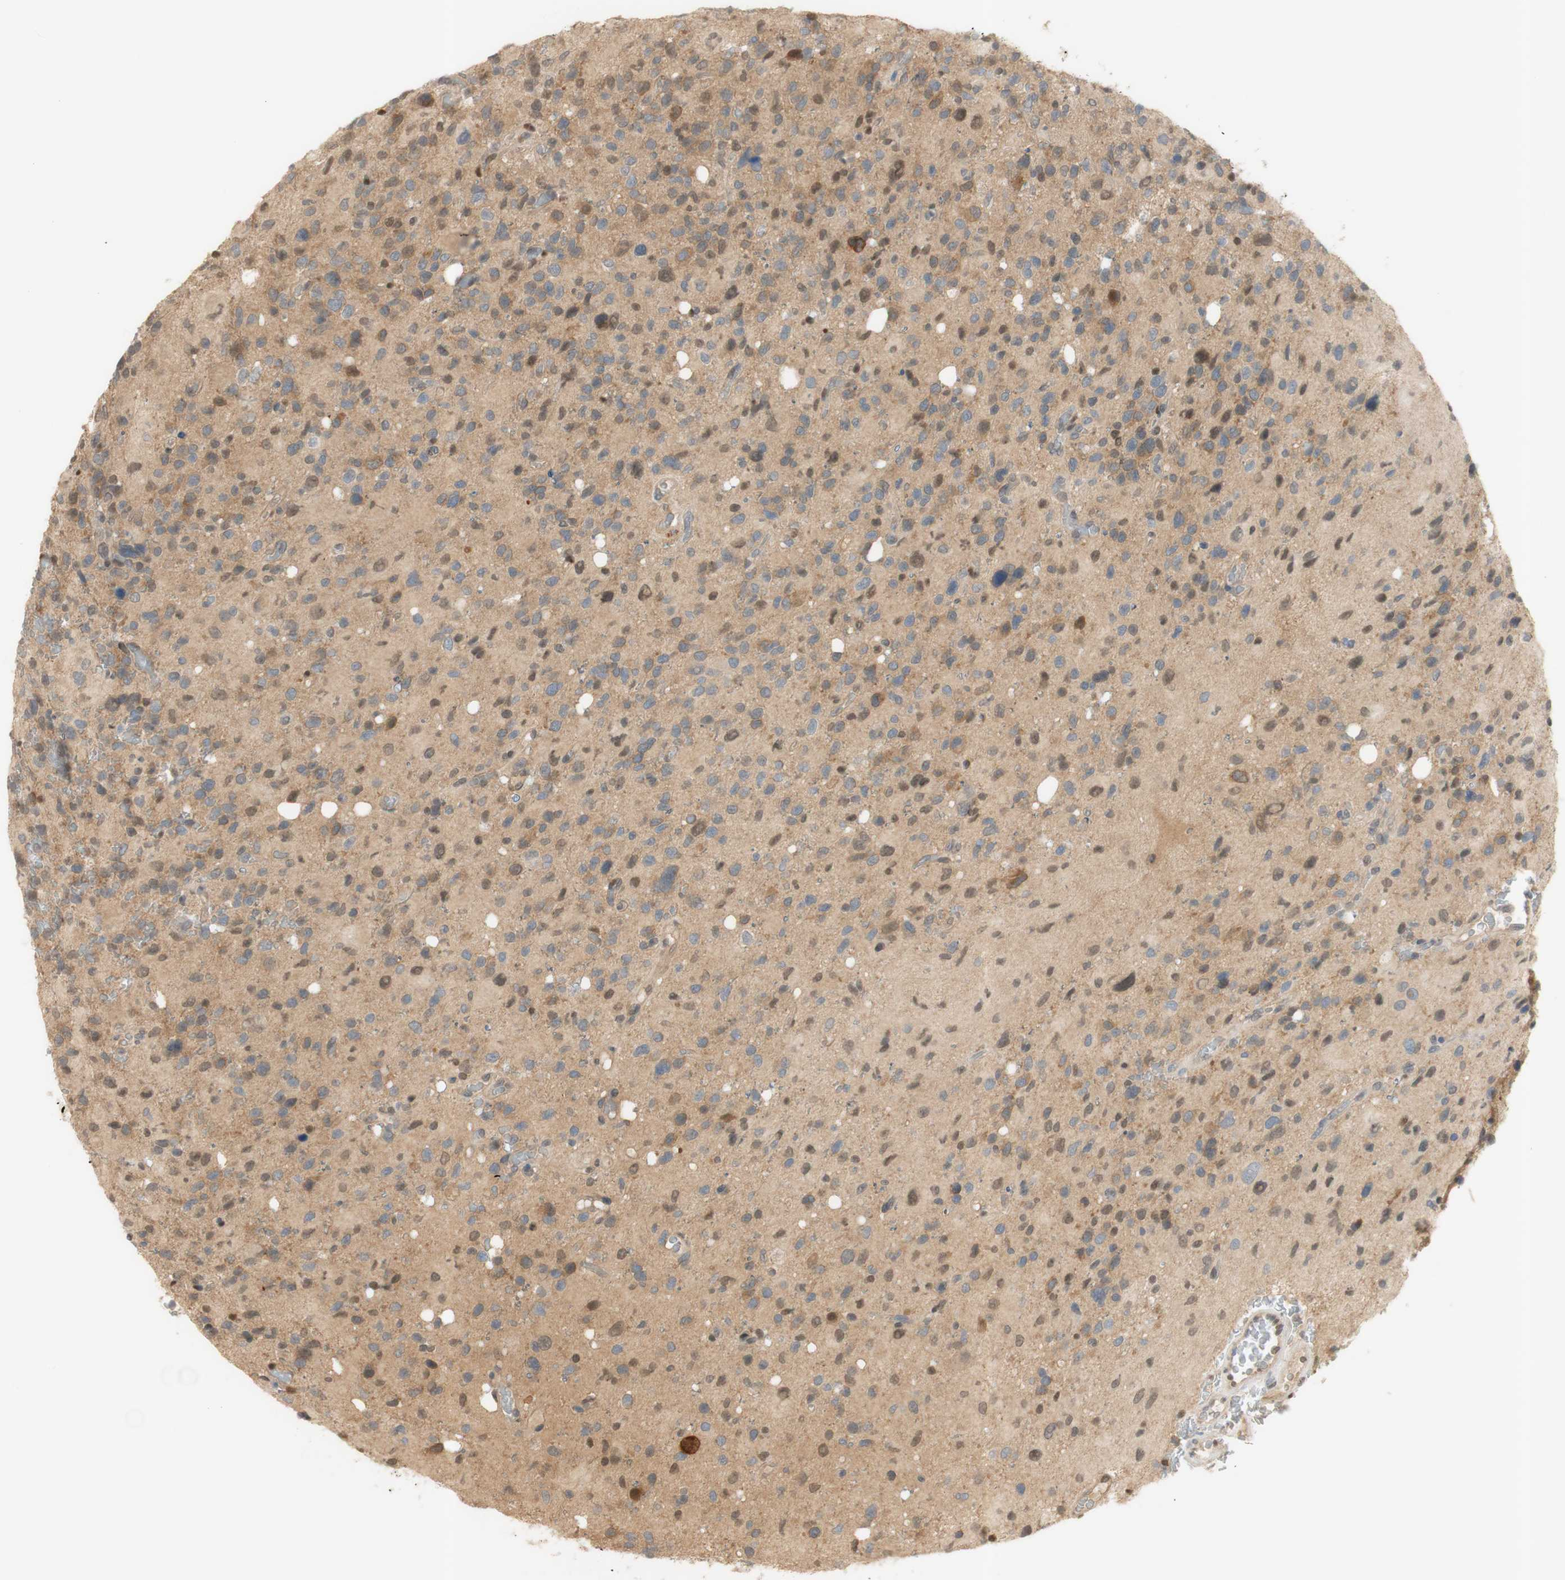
{"staining": {"intensity": "moderate", "quantity": "25%-75%", "location": "cytoplasmic/membranous,nuclear"}, "tissue": "glioma", "cell_type": "Tumor cells", "image_type": "cancer", "snomed": [{"axis": "morphology", "description": "Glioma, malignant, High grade"}, {"axis": "topography", "description": "Brain"}], "caption": "An immunohistochemistry (IHC) image of neoplastic tissue is shown. Protein staining in brown labels moderate cytoplasmic/membranous and nuclear positivity in glioma within tumor cells.", "gene": "NAP1L4", "patient": {"sex": "male", "age": 48}}